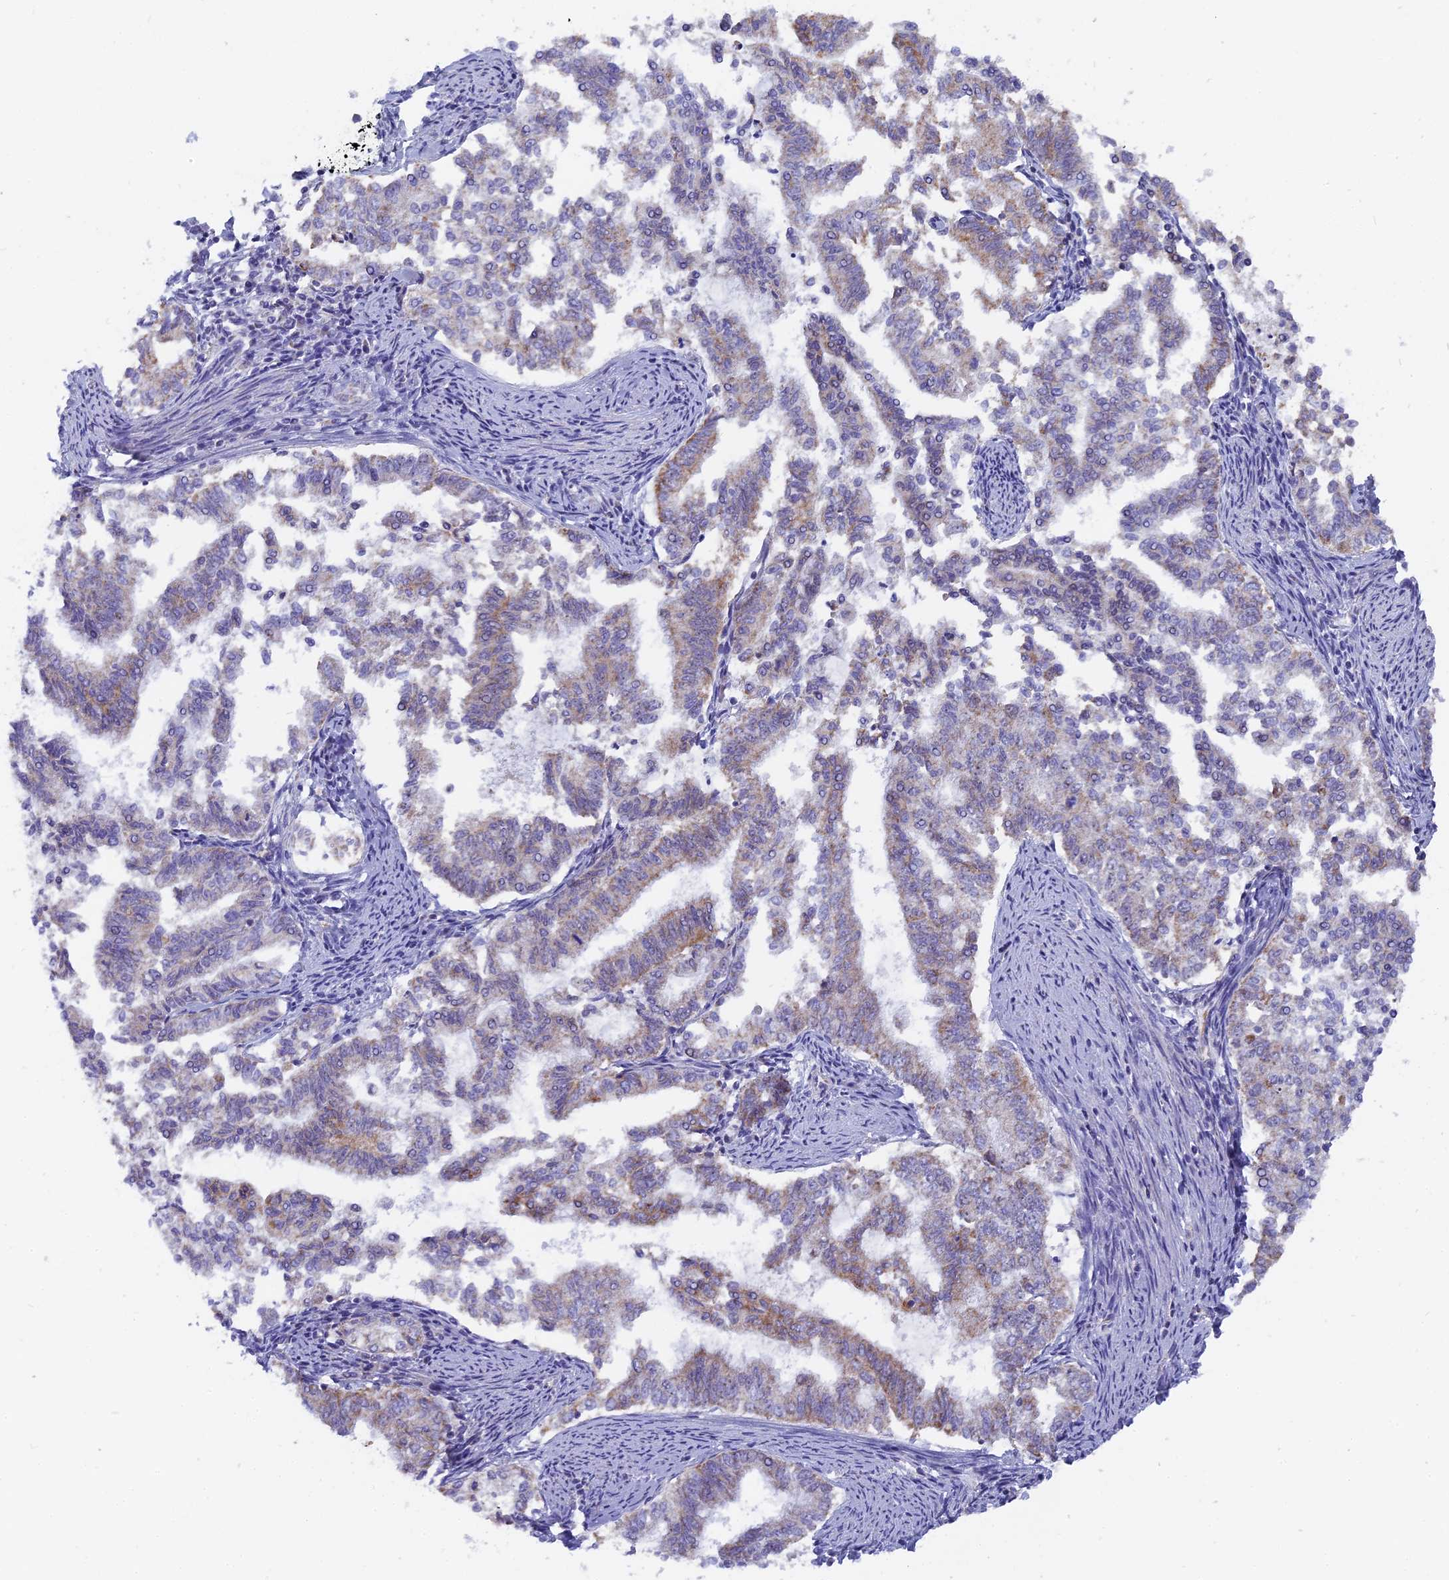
{"staining": {"intensity": "moderate", "quantity": "<25%", "location": "cytoplasmic/membranous"}, "tissue": "endometrial cancer", "cell_type": "Tumor cells", "image_type": "cancer", "snomed": [{"axis": "morphology", "description": "Adenocarcinoma, NOS"}, {"axis": "topography", "description": "Endometrium"}], "caption": "Endometrial cancer (adenocarcinoma) was stained to show a protein in brown. There is low levels of moderate cytoplasmic/membranous expression in about <25% of tumor cells.", "gene": "DTWD1", "patient": {"sex": "female", "age": 79}}